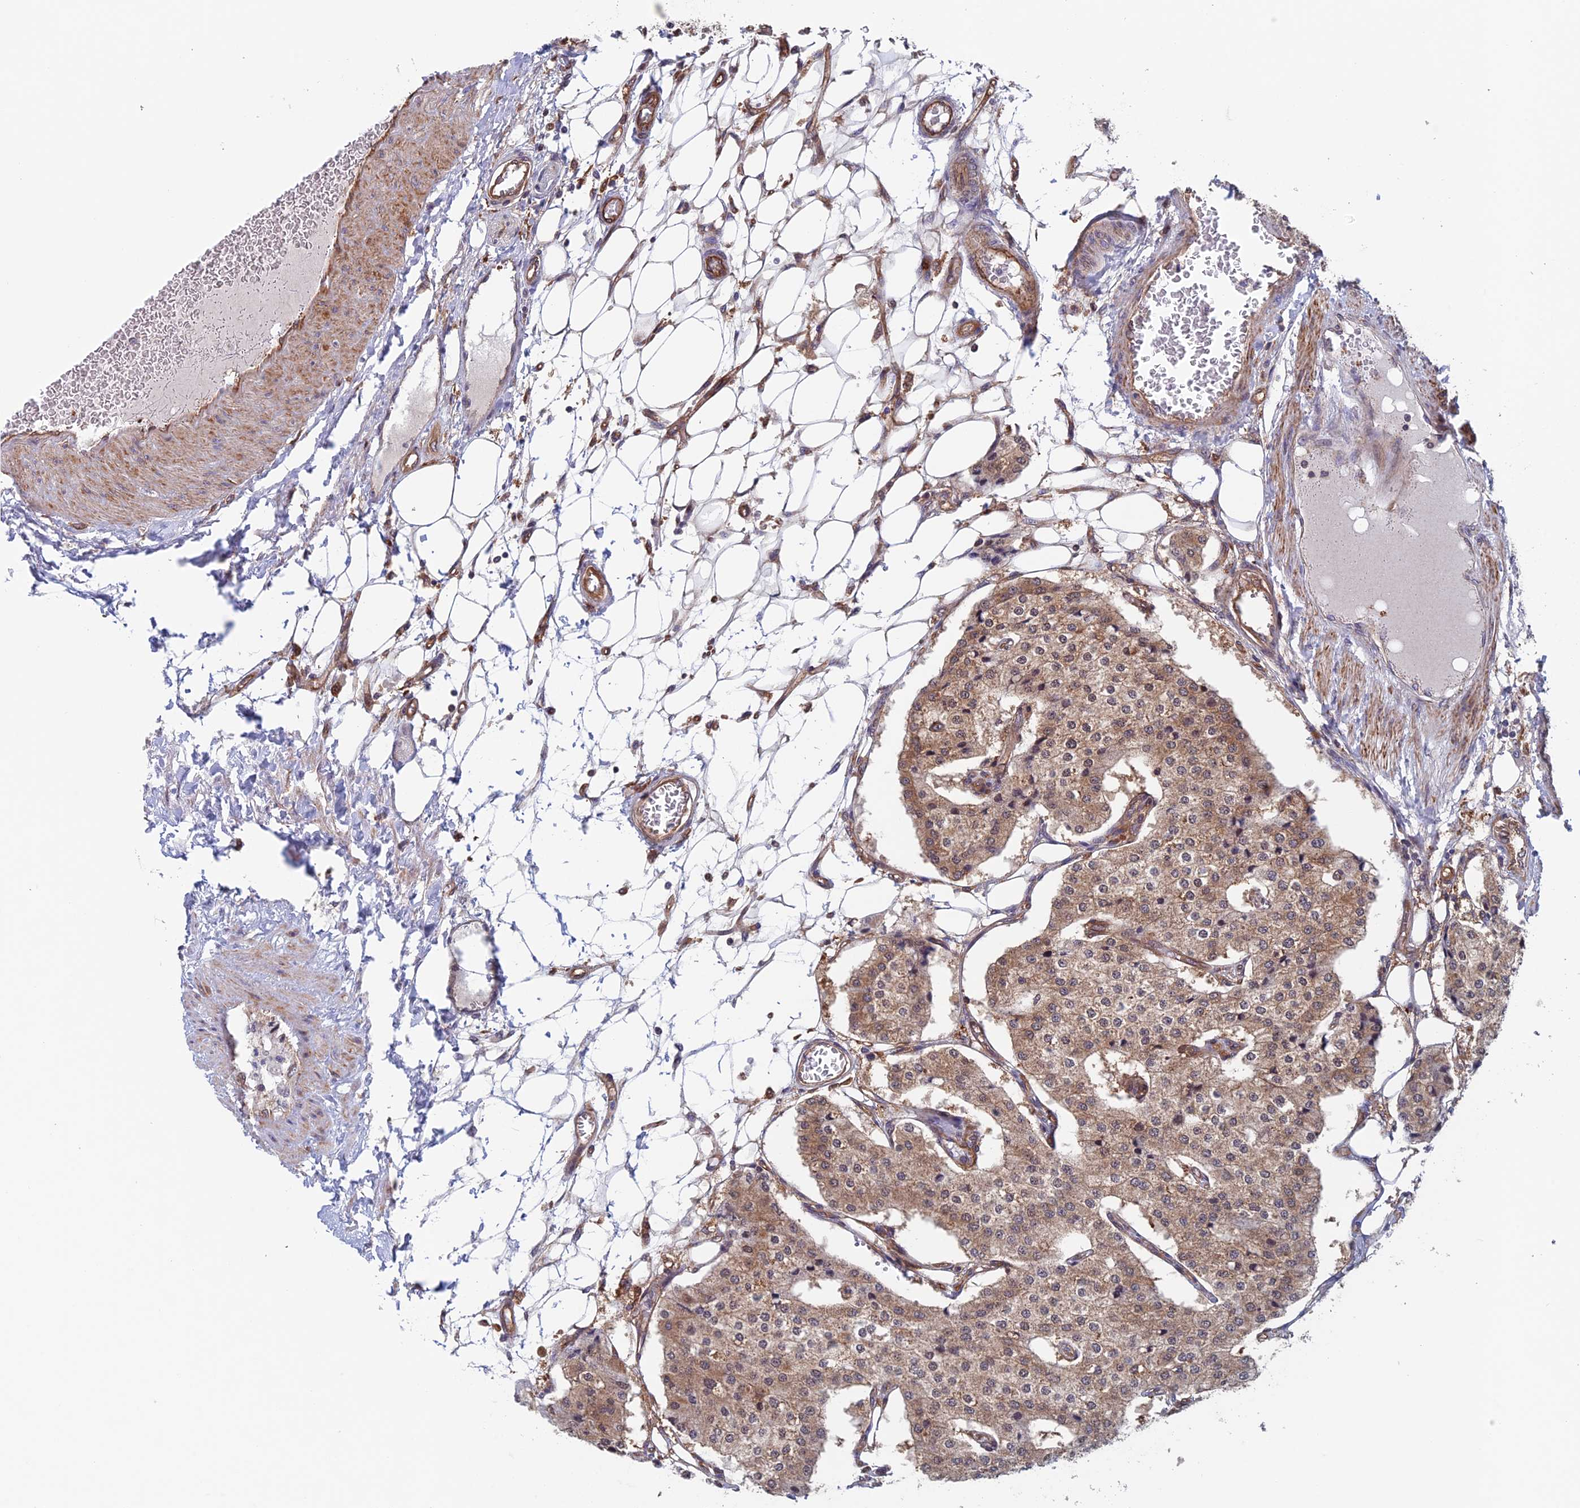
{"staining": {"intensity": "moderate", "quantity": ">75%", "location": "cytoplasmic/membranous,nuclear"}, "tissue": "carcinoid", "cell_type": "Tumor cells", "image_type": "cancer", "snomed": [{"axis": "morphology", "description": "Carcinoid, malignant, NOS"}, {"axis": "topography", "description": "Colon"}], "caption": "IHC histopathology image of human carcinoid stained for a protein (brown), which demonstrates medium levels of moderate cytoplasmic/membranous and nuclear expression in about >75% of tumor cells.", "gene": "NUDT16L1", "patient": {"sex": "female", "age": 52}}